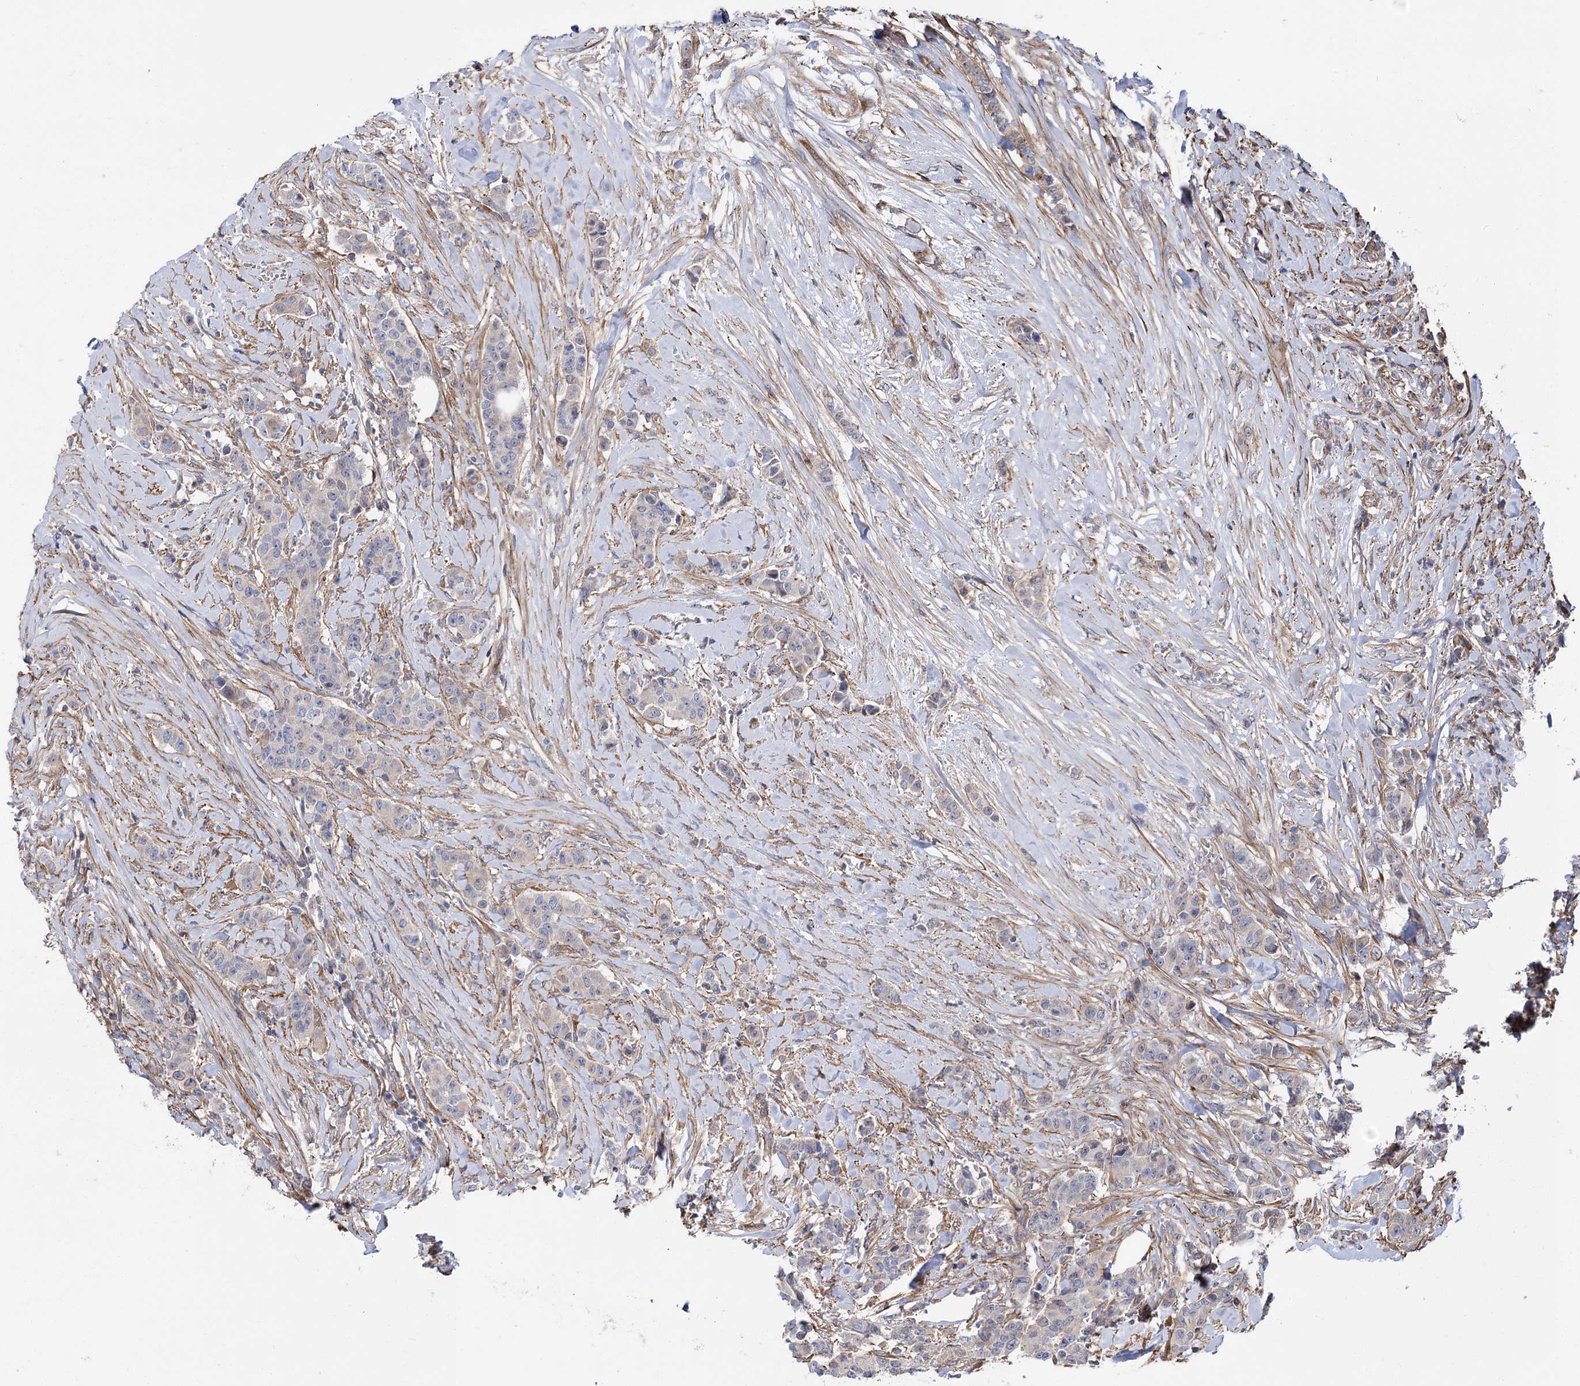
{"staining": {"intensity": "negative", "quantity": "none", "location": "none"}, "tissue": "breast cancer", "cell_type": "Tumor cells", "image_type": "cancer", "snomed": [{"axis": "morphology", "description": "Duct carcinoma"}, {"axis": "topography", "description": "Breast"}], "caption": "An image of intraductal carcinoma (breast) stained for a protein shows no brown staining in tumor cells.", "gene": "DPP3", "patient": {"sex": "female", "age": 40}}